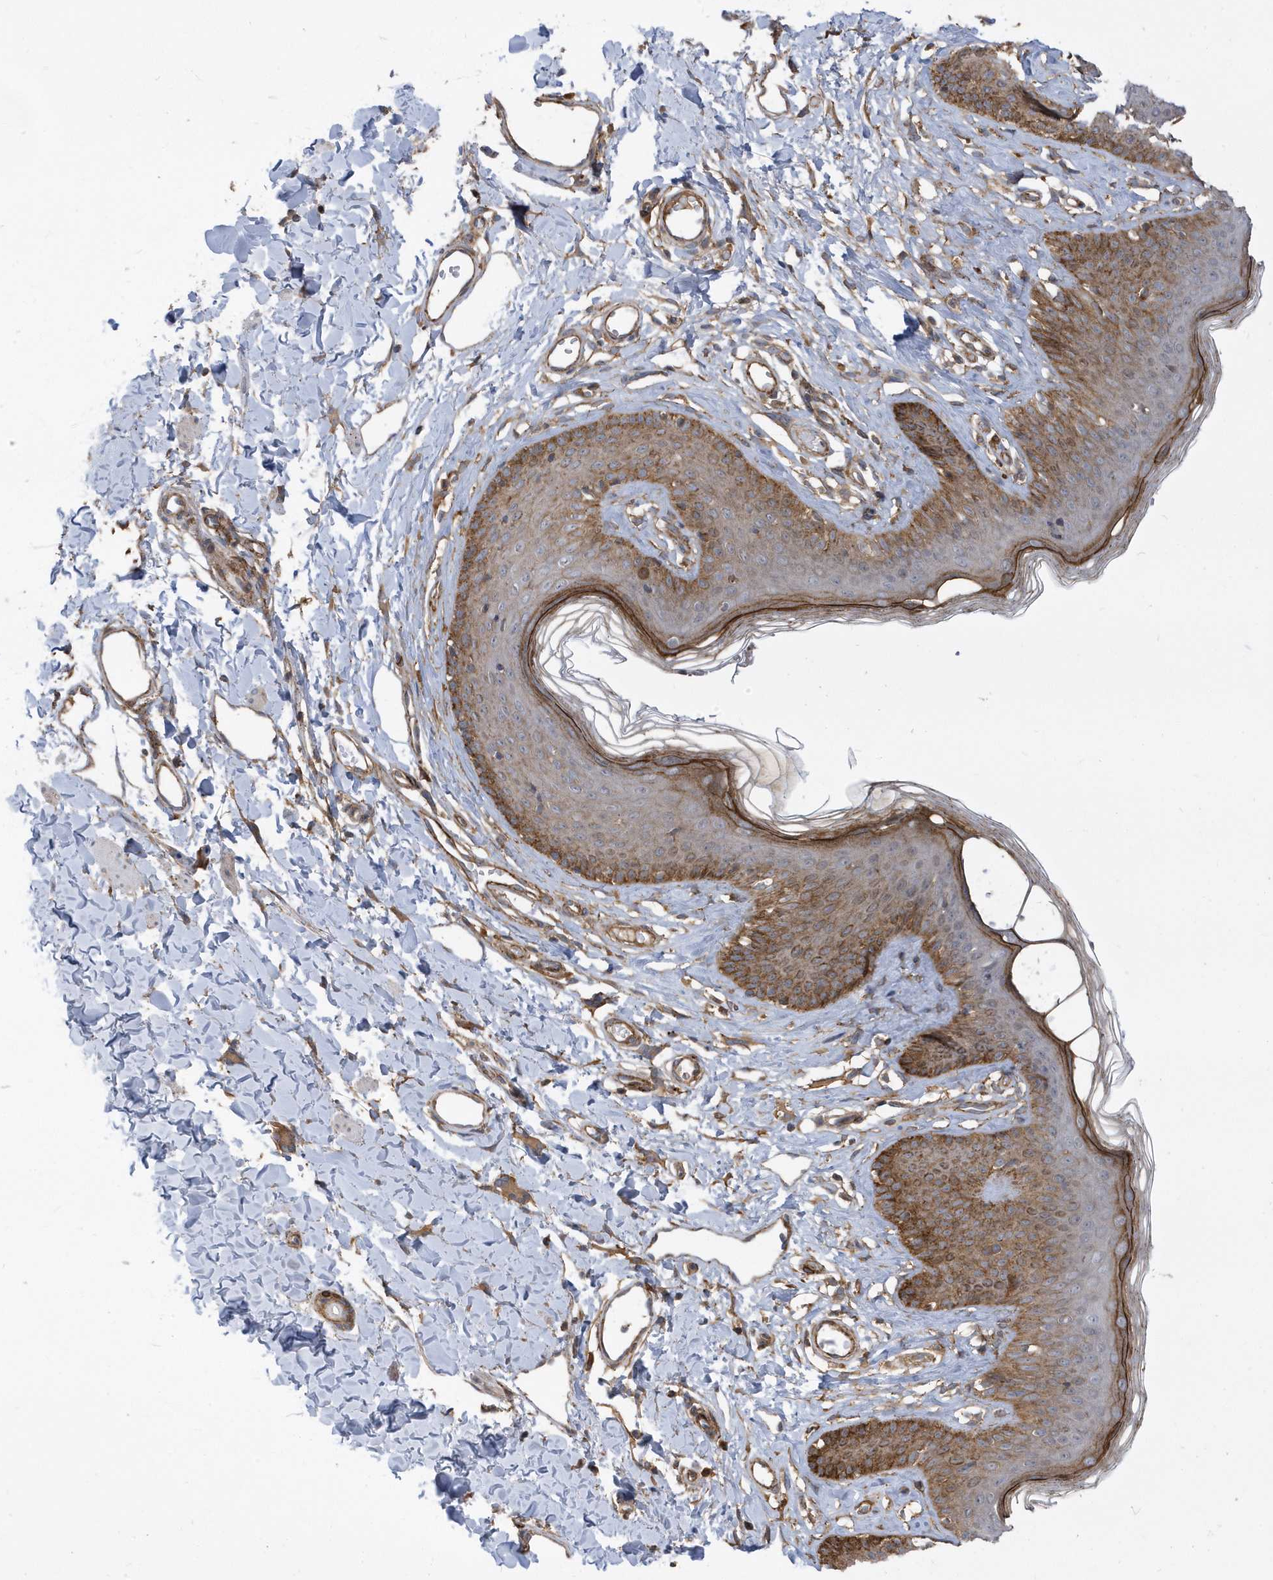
{"staining": {"intensity": "moderate", "quantity": ">75%", "location": "cytoplasmic/membranous"}, "tissue": "skin", "cell_type": "Epidermal cells", "image_type": "normal", "snomed": [{"axis": "morphology", "description": "Normal tissue, NOS"}, {"axis": "morphology", "description": "Squamous cell carcinoma, NOS"}, {"axis": "topography", "description": "Vulva"}], "caption": "Skin was stained to show a protein in brown. There is medium levels of moderate cytoplasmic/membranous staining in approximately >75% of epidermal cells. The staining was performed using DAB (3,3'-diaminobenzidine) to visualize the protein expression in brown, while the nuclei were stained in blue with hematoxylin (Magnification: 20x).", "gene": "HRH4", "patient": {"sex": "female", "age": 85}}